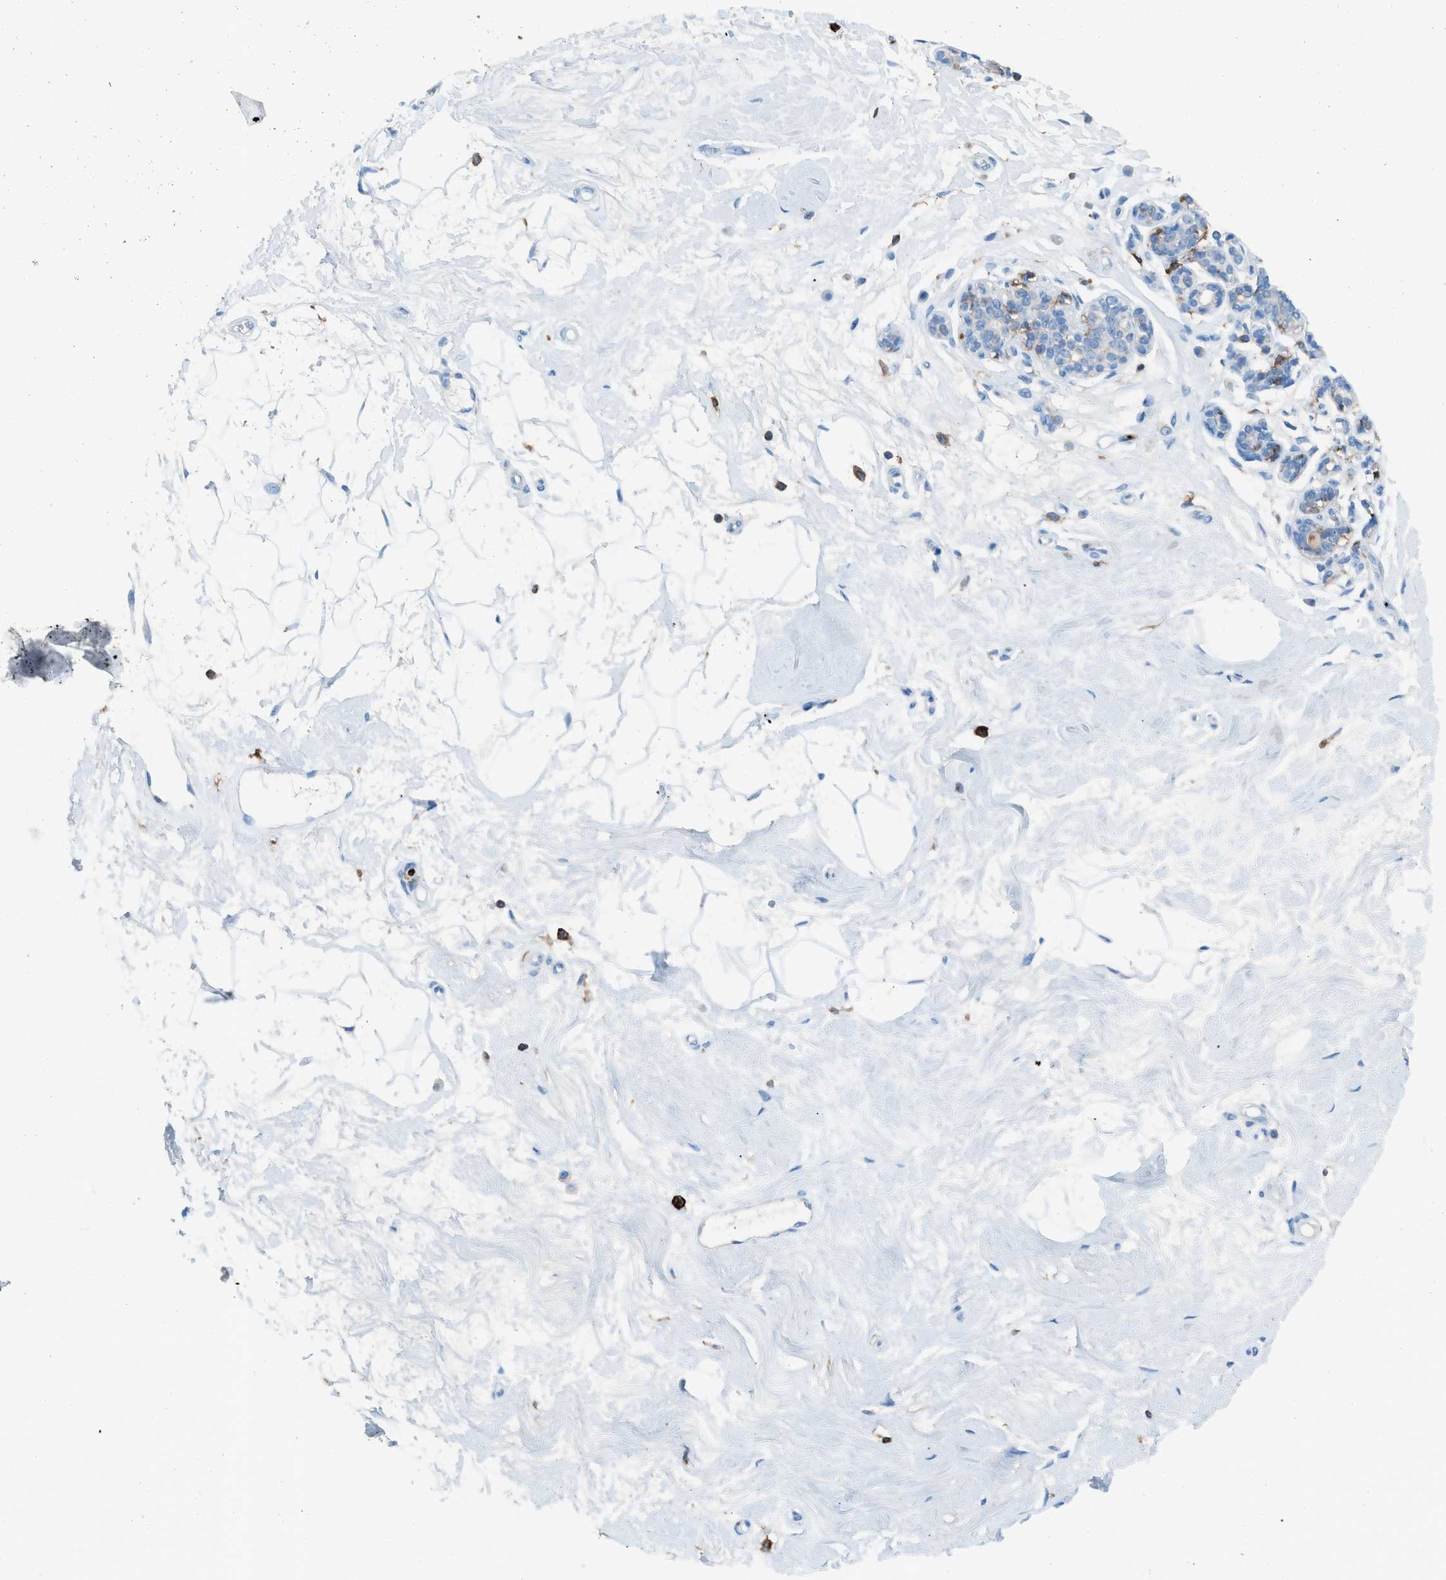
{"staining": {"intensity": "negative", "quantity": "none", "location": "none"}, "tissue": "breast", "cell_type": "Adipocytes", "image_type": "normal", "snomed": [{"axis": "morphology", "description": "Normal tissue, NOS"}, {"axis": "morphology", "description": "Lobular carcinoma"}, {"axis": "topography", "description": "Breast"}], "caption": "The micrograph shows no significant staining in adipocytes of breast. (DAB (3,3'-diaminobenzidine) immunohistochemistry with hematoxylin counter stain).", "gene": "ITGB2", "patient": {"sex": "female", "age": 59}}